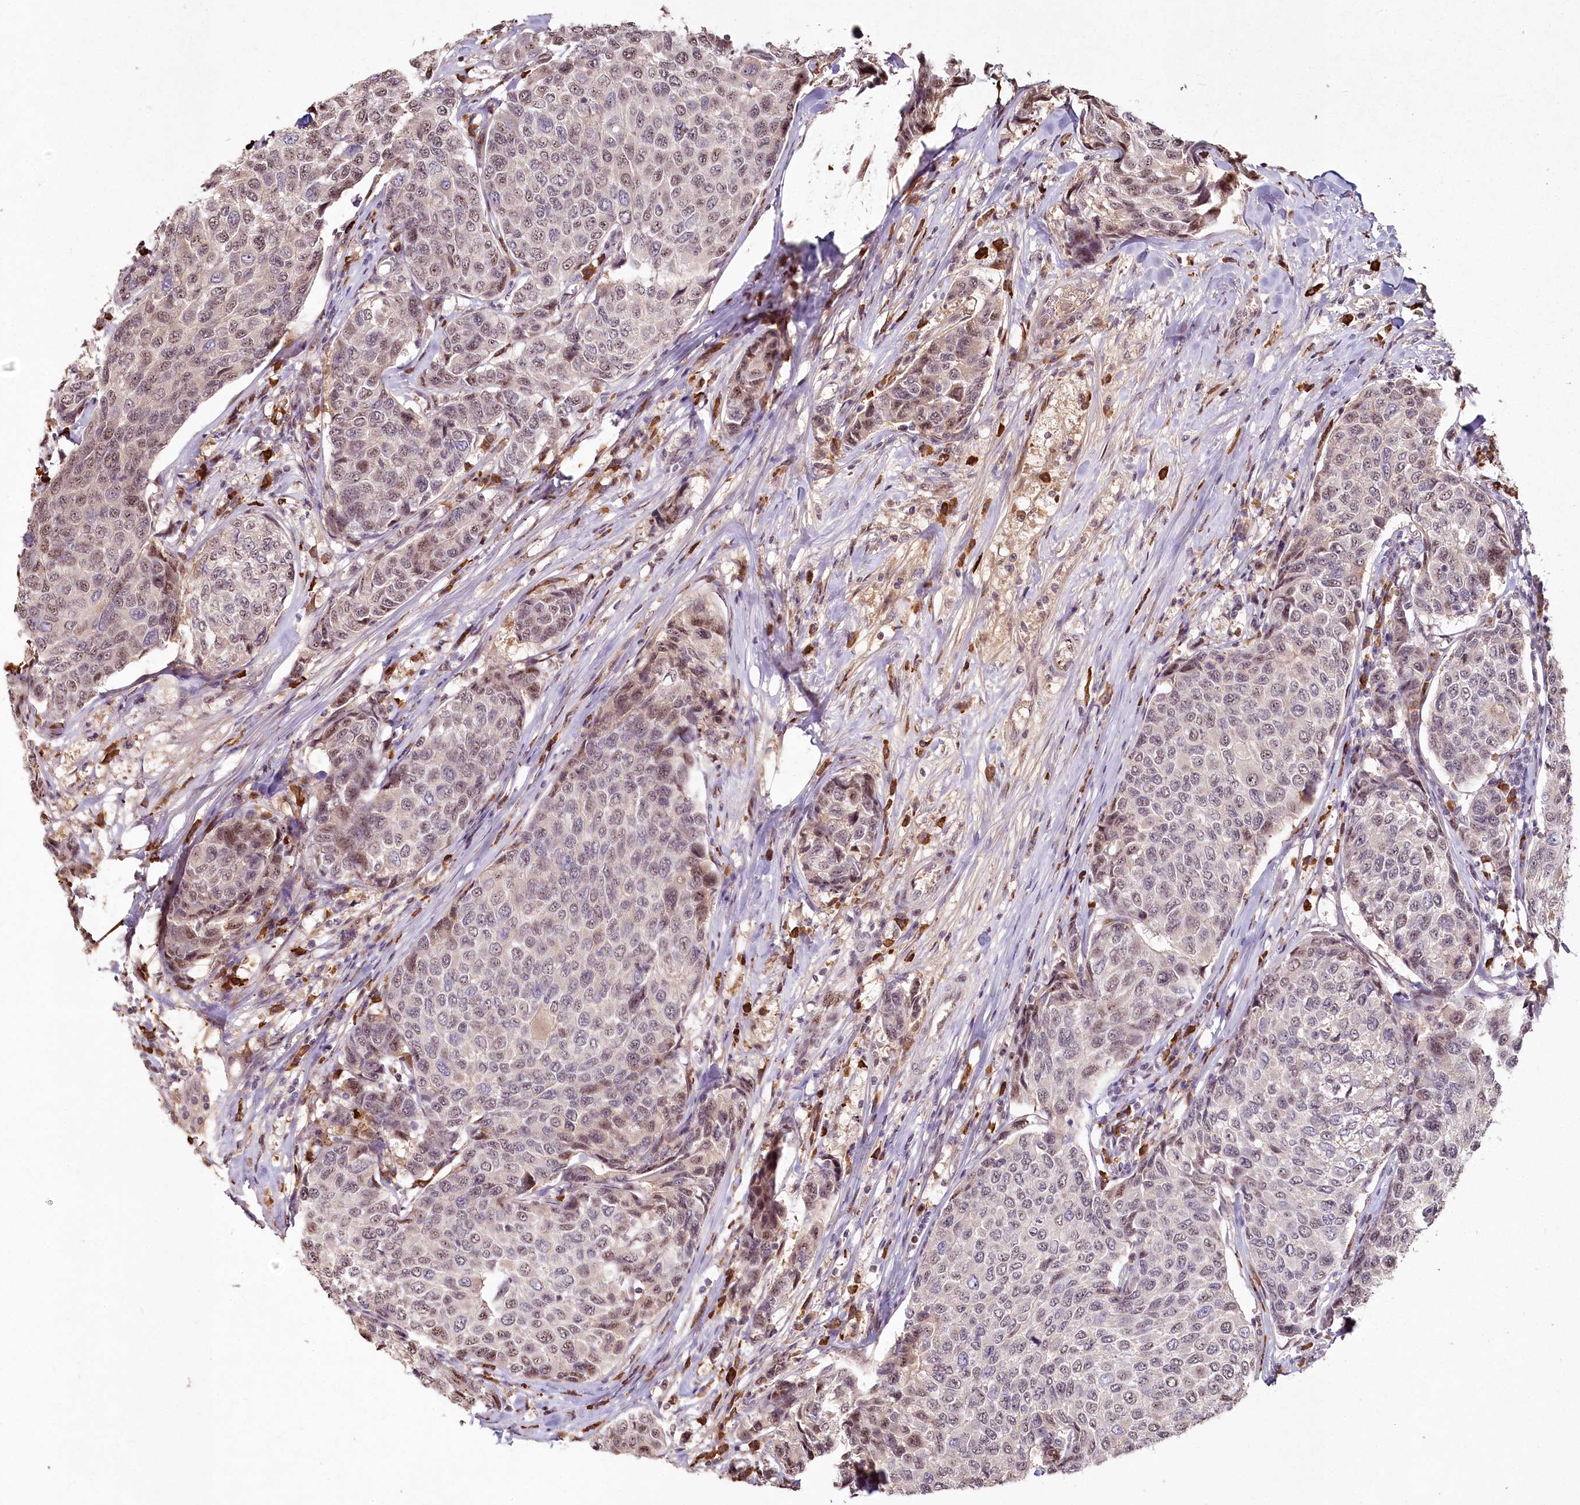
{"staining": {"intensity": "weak", "quantity": "<25%", "location": "nuclear"}, "tissue": "breast cancer", "cell_type": "Tumor cells", "image_type": "cancer", "snomed": [{"axis": "morphology", "description": "Duct carcinoma"}, {"axis": "topography", "description": "Breast"}], "caption": "Immunohistochemistry (IHC) of human infiltrating ductal carcinoma (breast) shows no positivity in tumor cells.", "gene": "PYROXD1", "patient": {"sex": "female", "age": 55}}